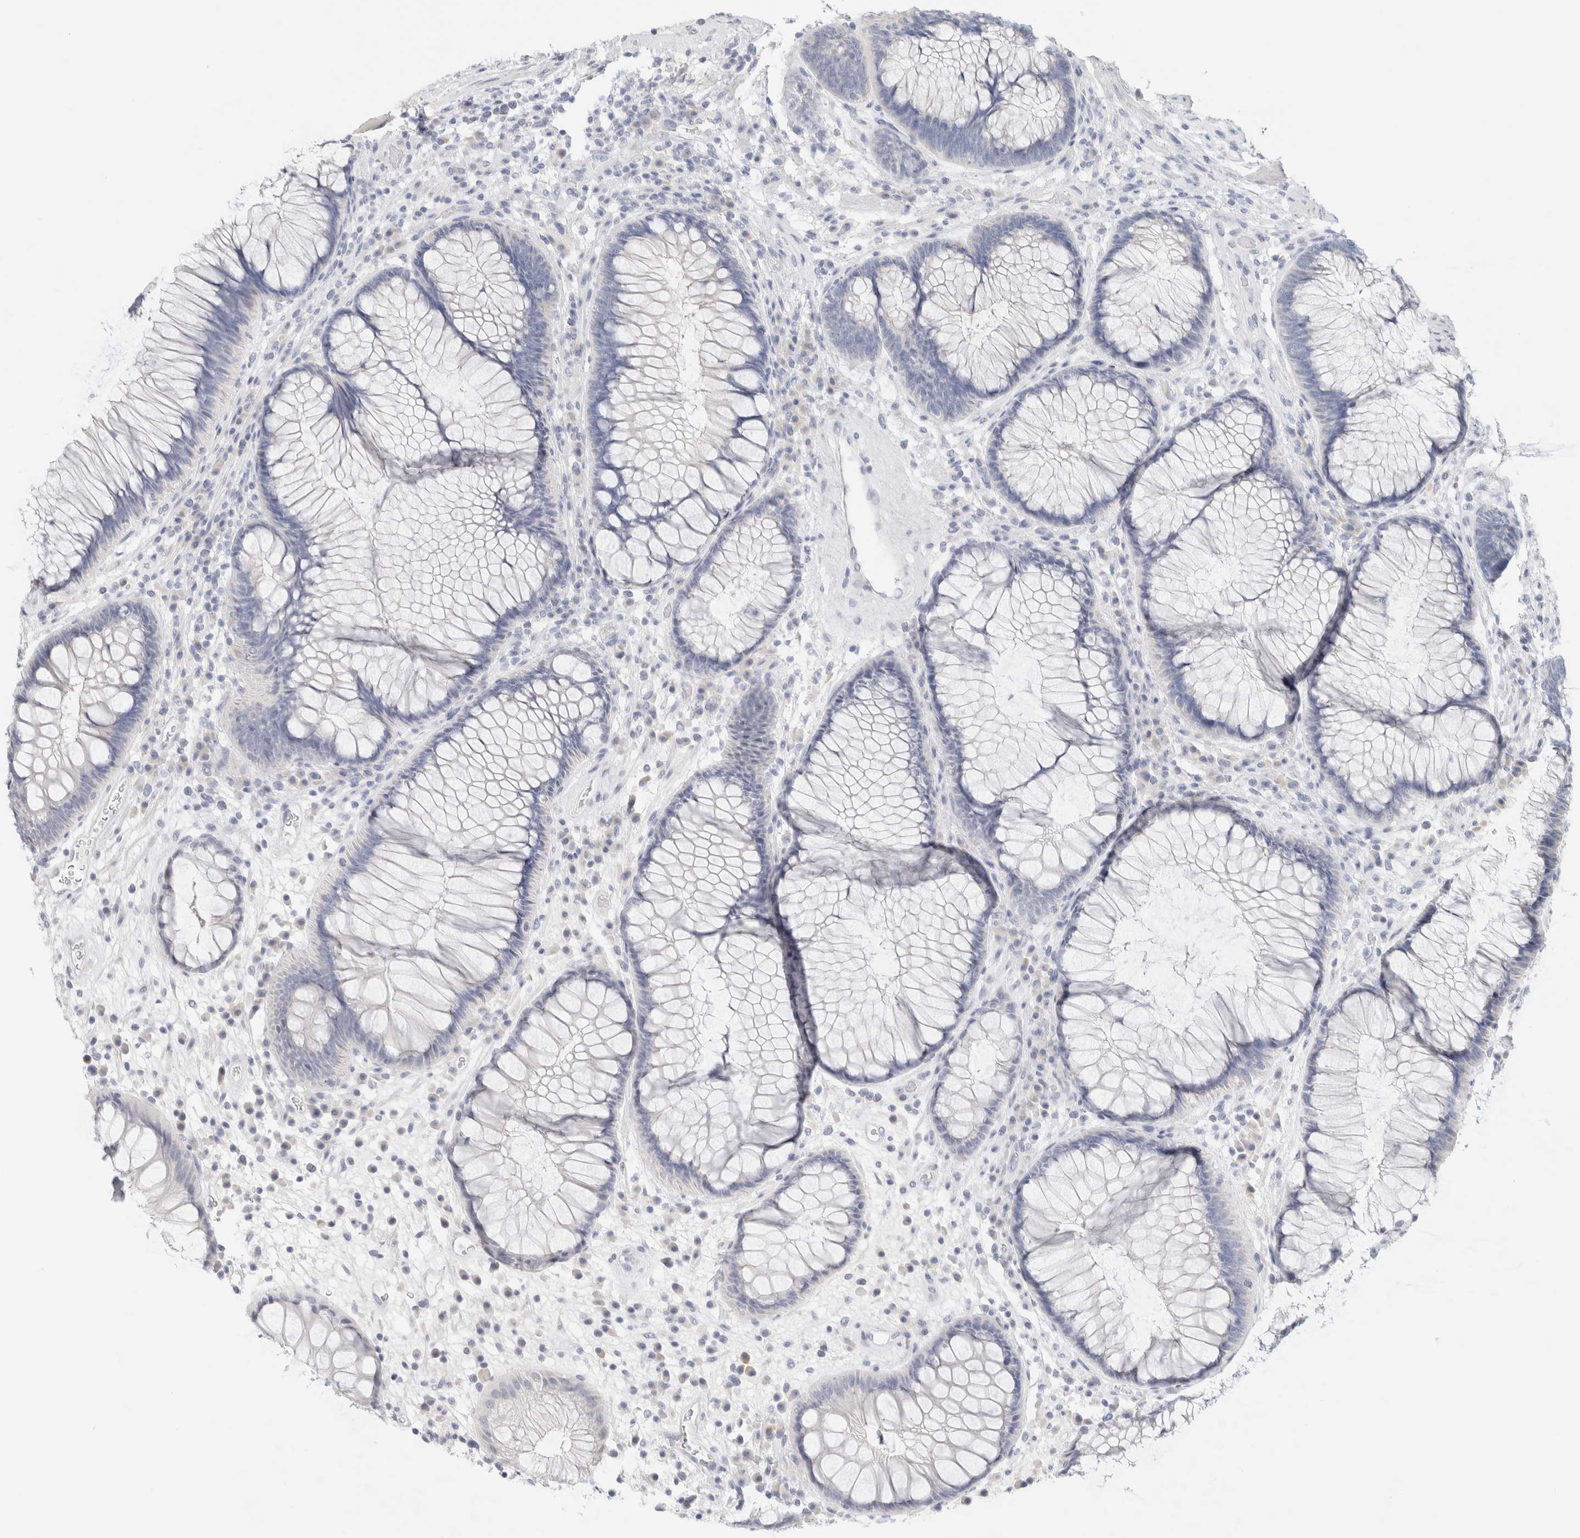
{"staining": {"intensity": "negative", "quantity": "none", "location": "none"}, "tissue": "rectum", "cell_type": "Glandular cells", "image_type": "normal", "snomed": [{"axis": "morphology", "description": "Normal tissue, NOS"}, {"axis": "topography", "description": "Rectum"}], "caption": "Immunohistochemistry micrograph of normal rectum stained for a protein (brown), which demonstrates no expression in glandular cells.", "gene": "NEFM", "patient": {"sex": "male", "age": 51}}